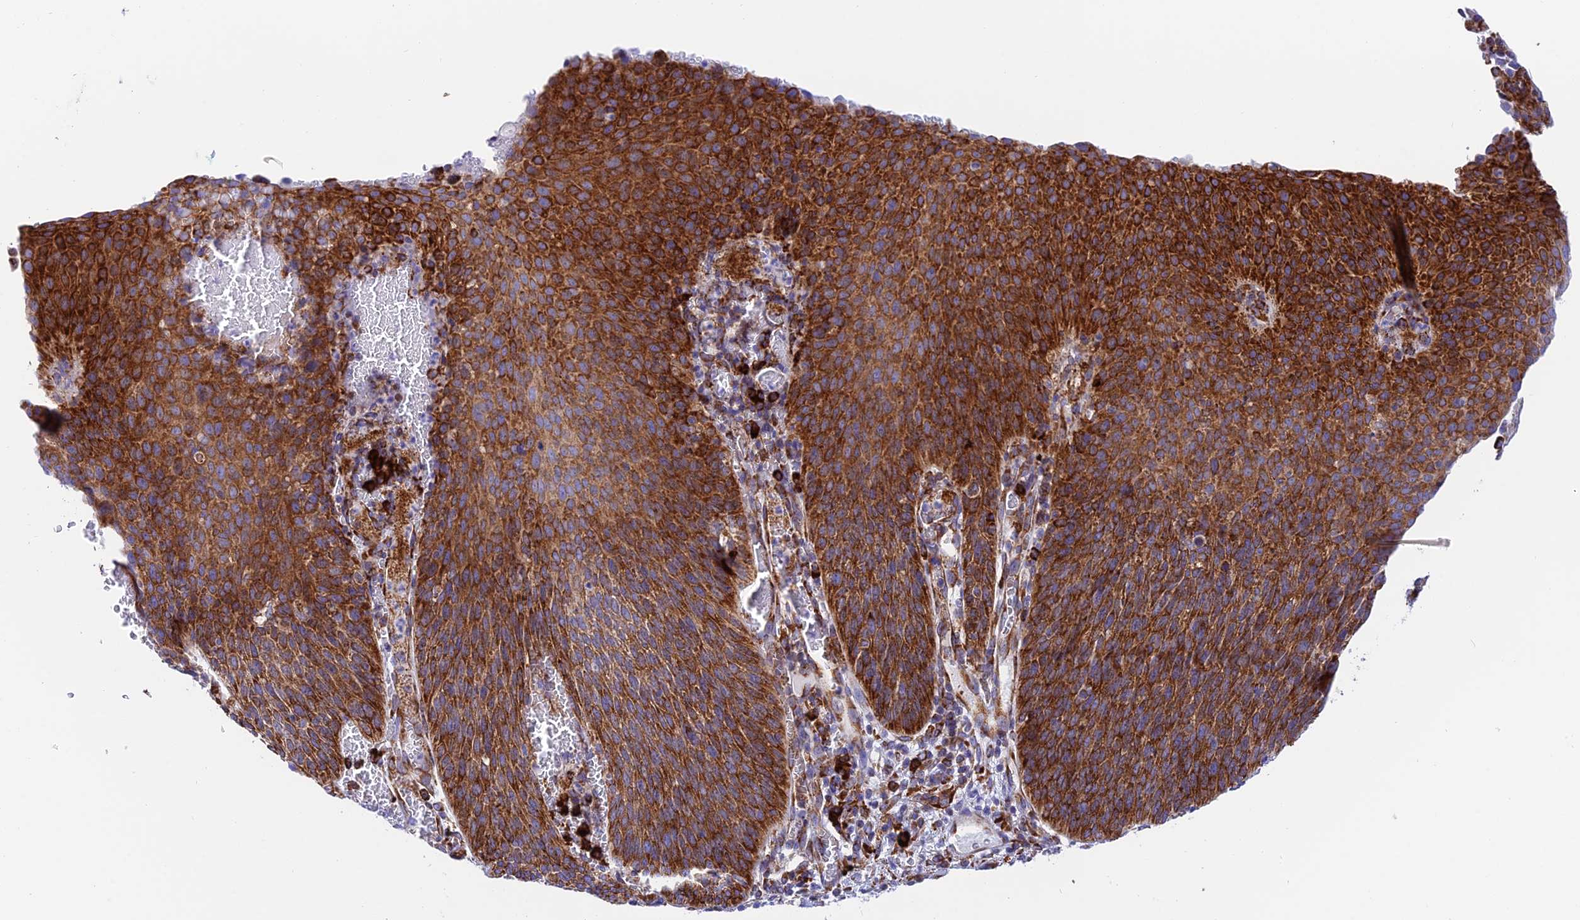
{"staining": {"intensity": "strong", "quantity": ">75%", "location": "cytoplasmic/membranous"}, "tissue": "cervical cancer", "cell_type": "Tumor cells", "image_type": "cancer", "snomed": [{"axis": "morphology", "description": "Squamous cell carcinoma, NOS"}, {"axis": "topography", "description": "Cervix"}], "caption": "Protein expression analysis of squamous cell carcinoma (cervical) displays strong cytoplasmic/membranous positivity in approximately >75% of tumor cells.", "gene": "TUBGCP6", "patient": {"sex": "female", "age": 55}}